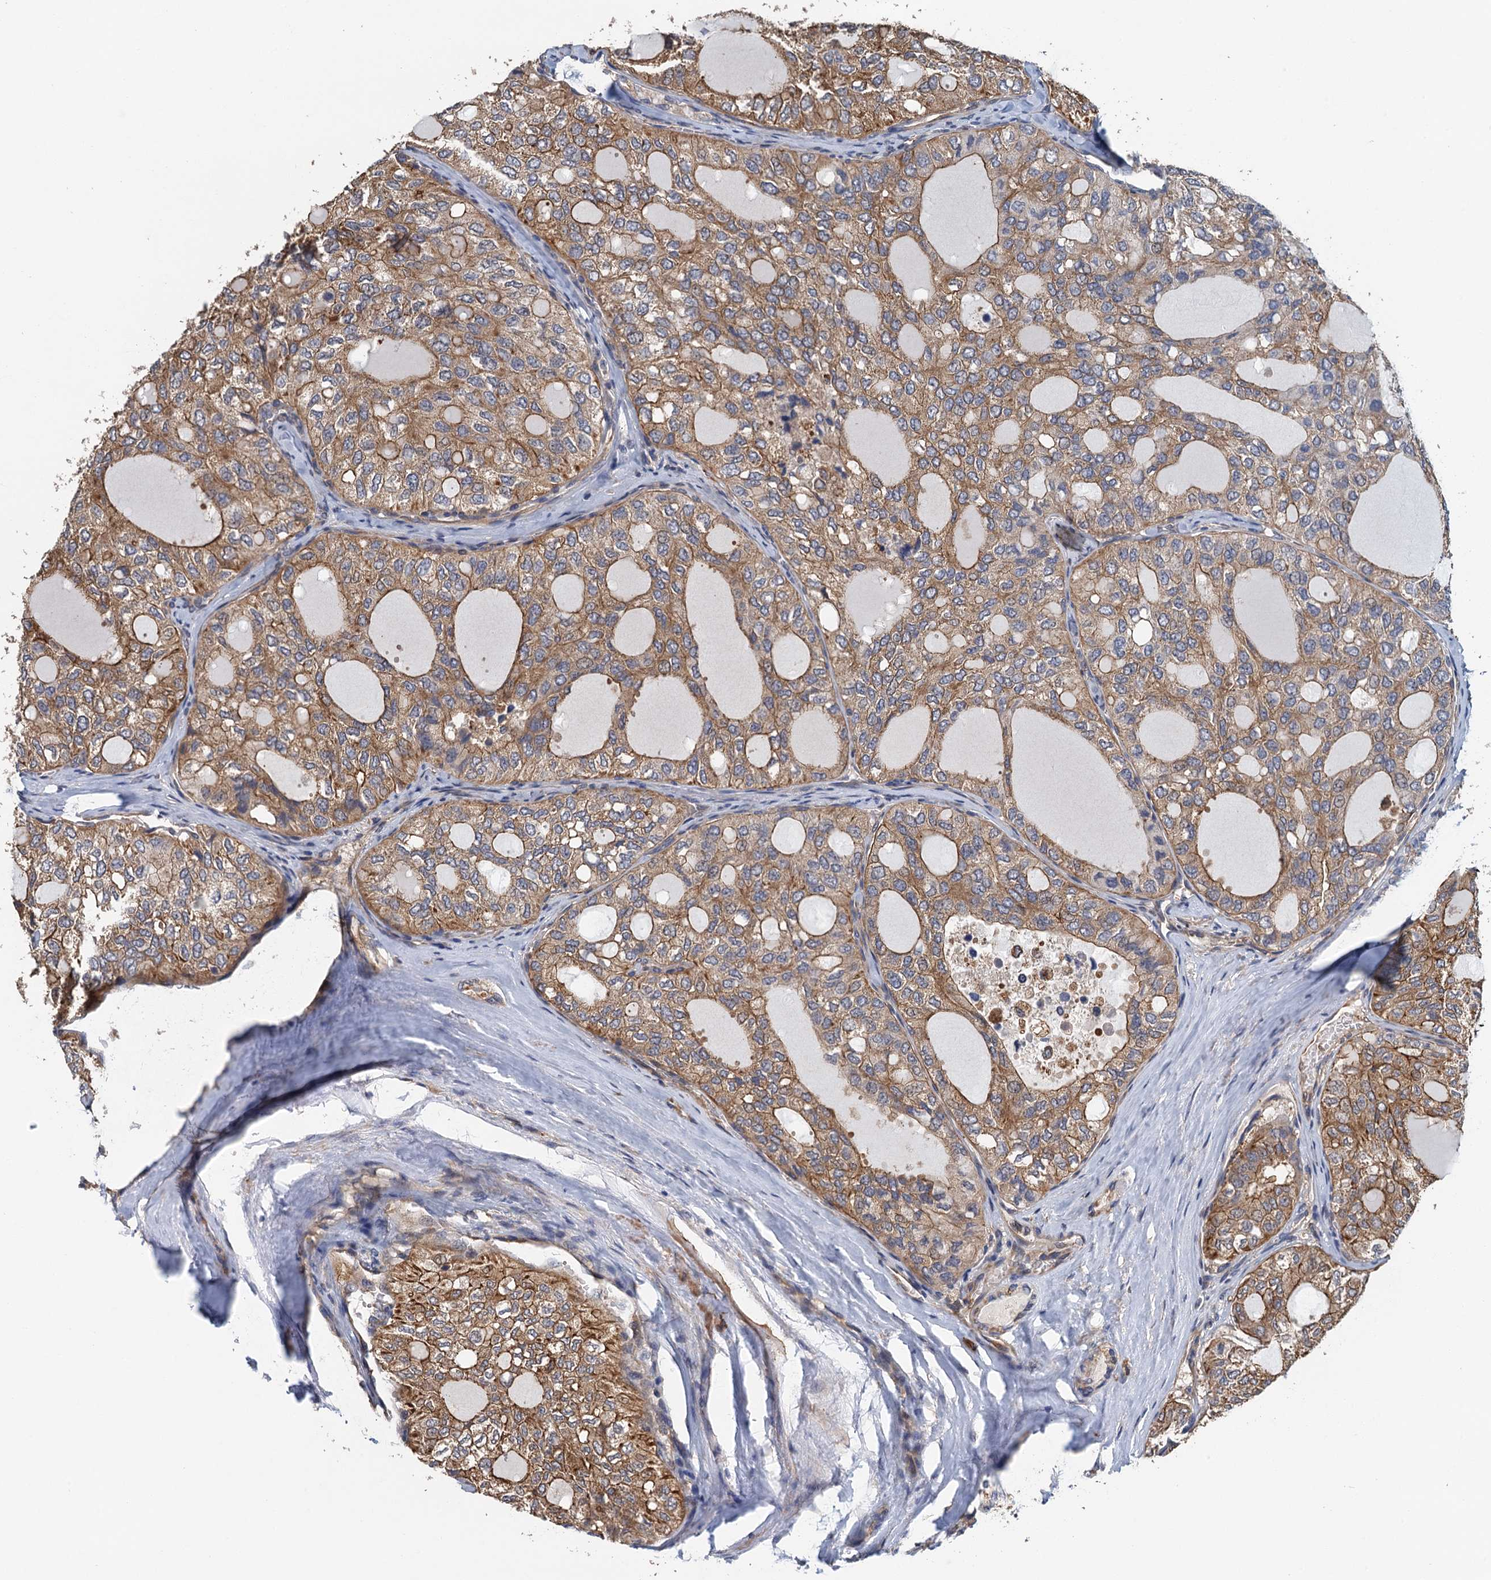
{"staining": {"intensity": "moderate", "quantity": ">75%", "location": "cytoplasmic/membranous"}, "tissue": "thyroid cancer", "cell_type": "Tumor cells", "image_type": "cancer", "snomed": [{"axis": "morphology", "description": "Follicular adenoma carcinoma, NOS"}, {"axis": "topography", "description": "Thyroid gland"}], "caption": "Moderate cytoplasmic/membranous staining for a protein is present in about >75% of tumor cells of follicular adenoma carcinoma (thyroid) using immunohistochemistry.", "gene": "MEAK7", "patient": {"sex": "male", "age": 75}}